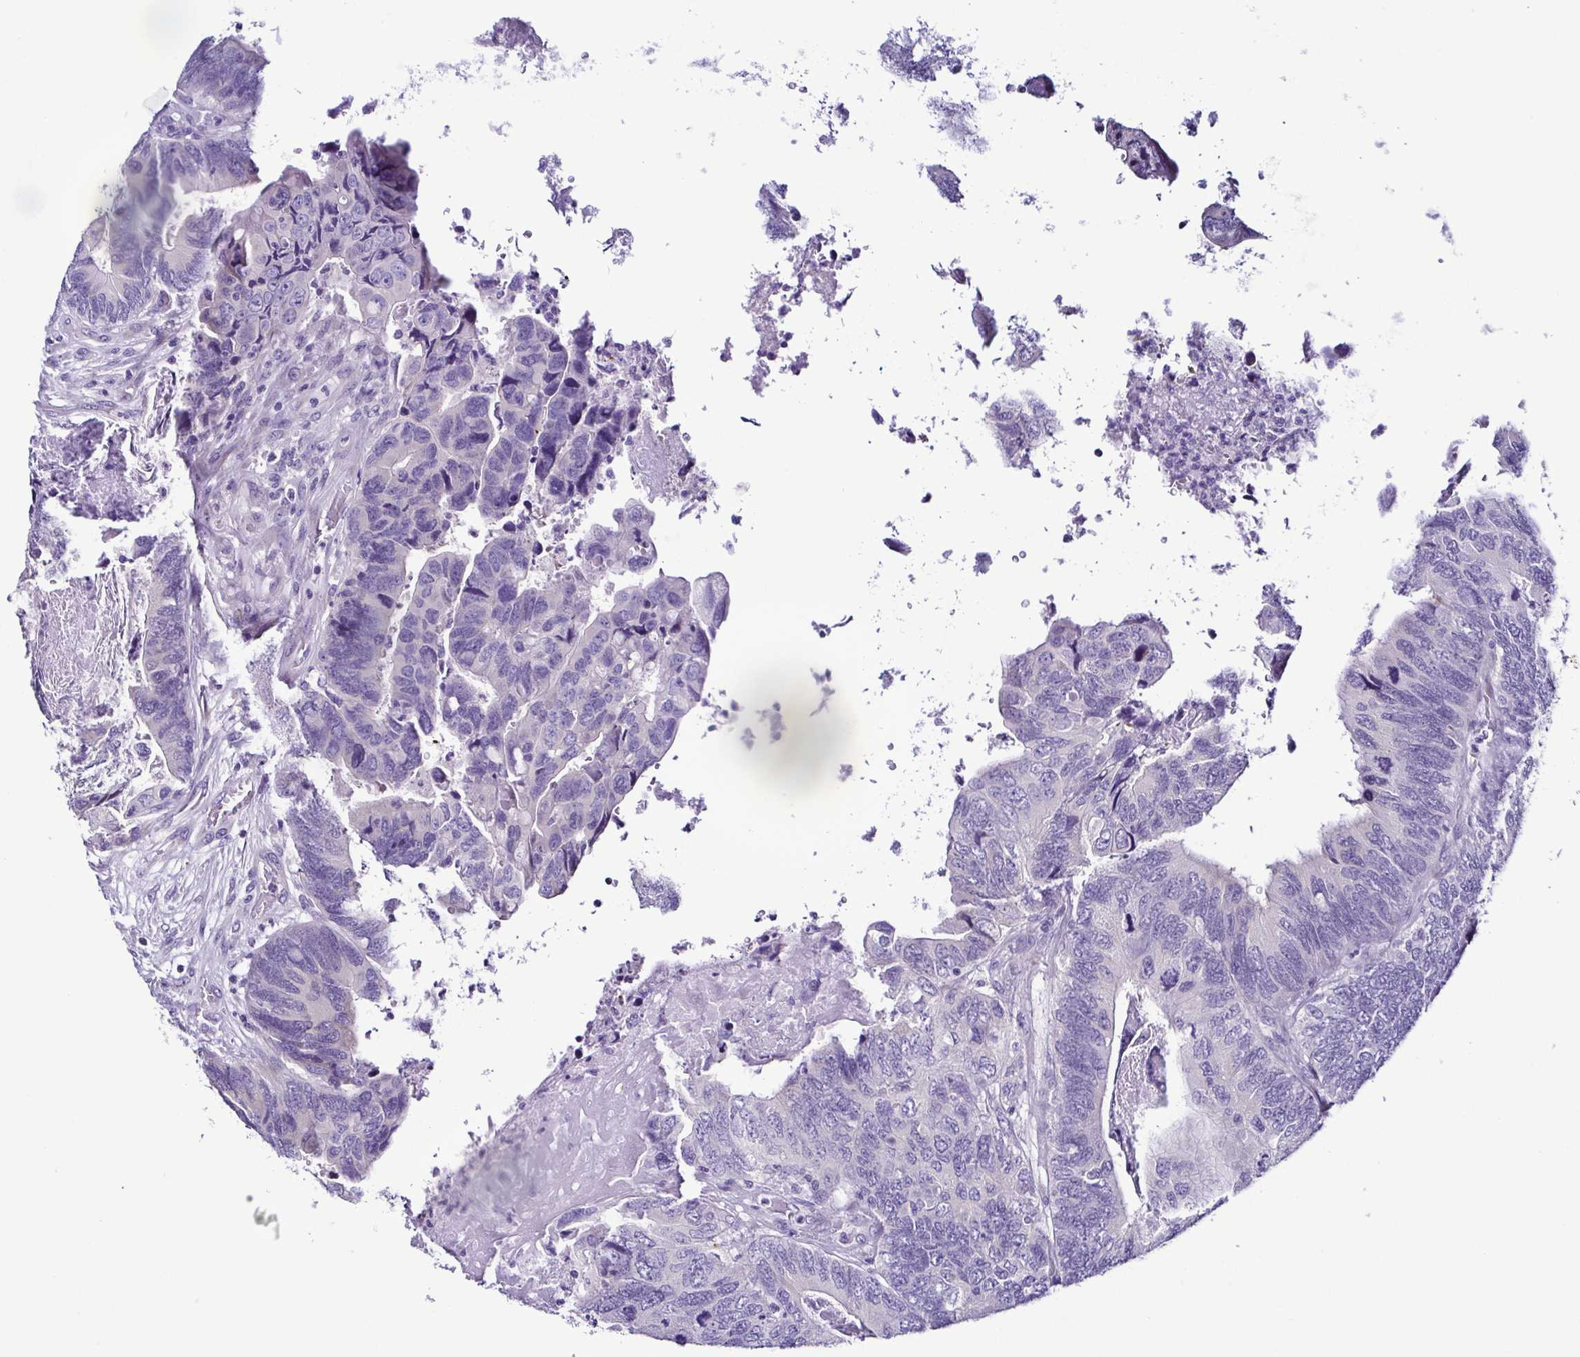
{"staining": {"intensity": "negative", "quantity": "none", "location": "none"}, "tissue": "colorectal cancer", "cell_type": "Tumor cells", "image_type": "cancer", "snomed": [{"axis": "morphology", "description": "Adenocarcinoma, NOS"}, {"axis": "topography", "description": "Colon"}], "caption": "Immunohistochemistry (IHC) histopathology image of colorectal adenocarcinoma stained for a protein (brown), which displays no staining in tumor cells. Brightfield microscopy of immunohistochemistry (IHC) stained with DAB (3,3'-diaminobenzidine) (brown) and hematoxylin (blue), captured at high magnification.", "gene": "SRL", "patient": {"sex": "female", "age": 67}}